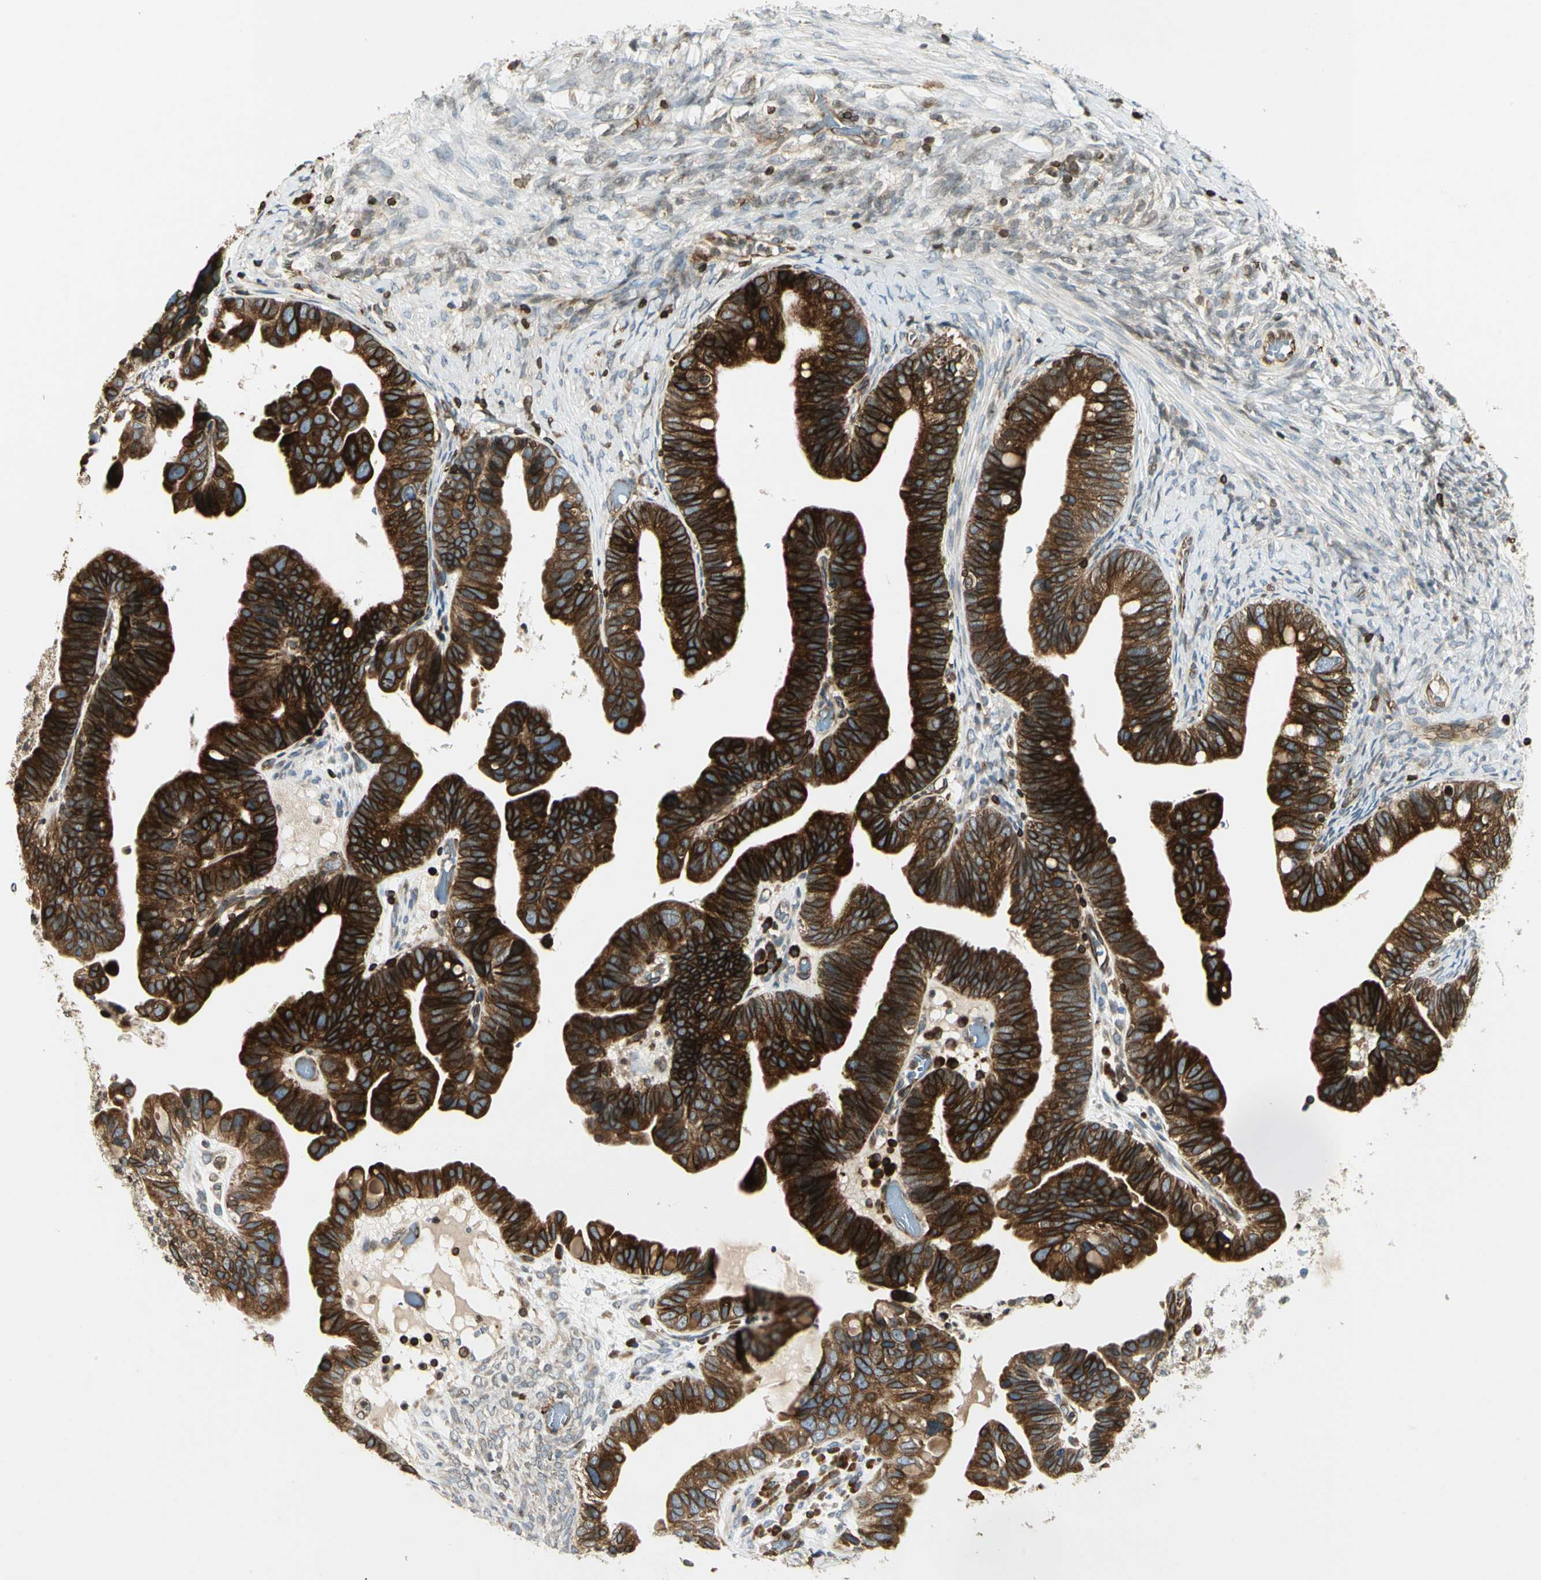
{"staining": {"intensity": "strong", "quantity": ">75%", "location": "cytoplasmic/membranous"}, "tissue": "ovarian cancer", "cell_type": "Tumor cells", "image_type": "cancer", "snomed": [{"axis": "morphology", "description": "Cystadenocarcinoma, serous, NOS"}, {"axis": "topography", "description": "Ovary"}], "caption": "Immunohistochemical staining of human serous cystadenocarcinoma (ovarian) shows strong cytoplasmic/membranous protein positivity in about >75% of tumor cells.", "gene": "TAPBP", "patient": {"sex": "female", "age": 56}}